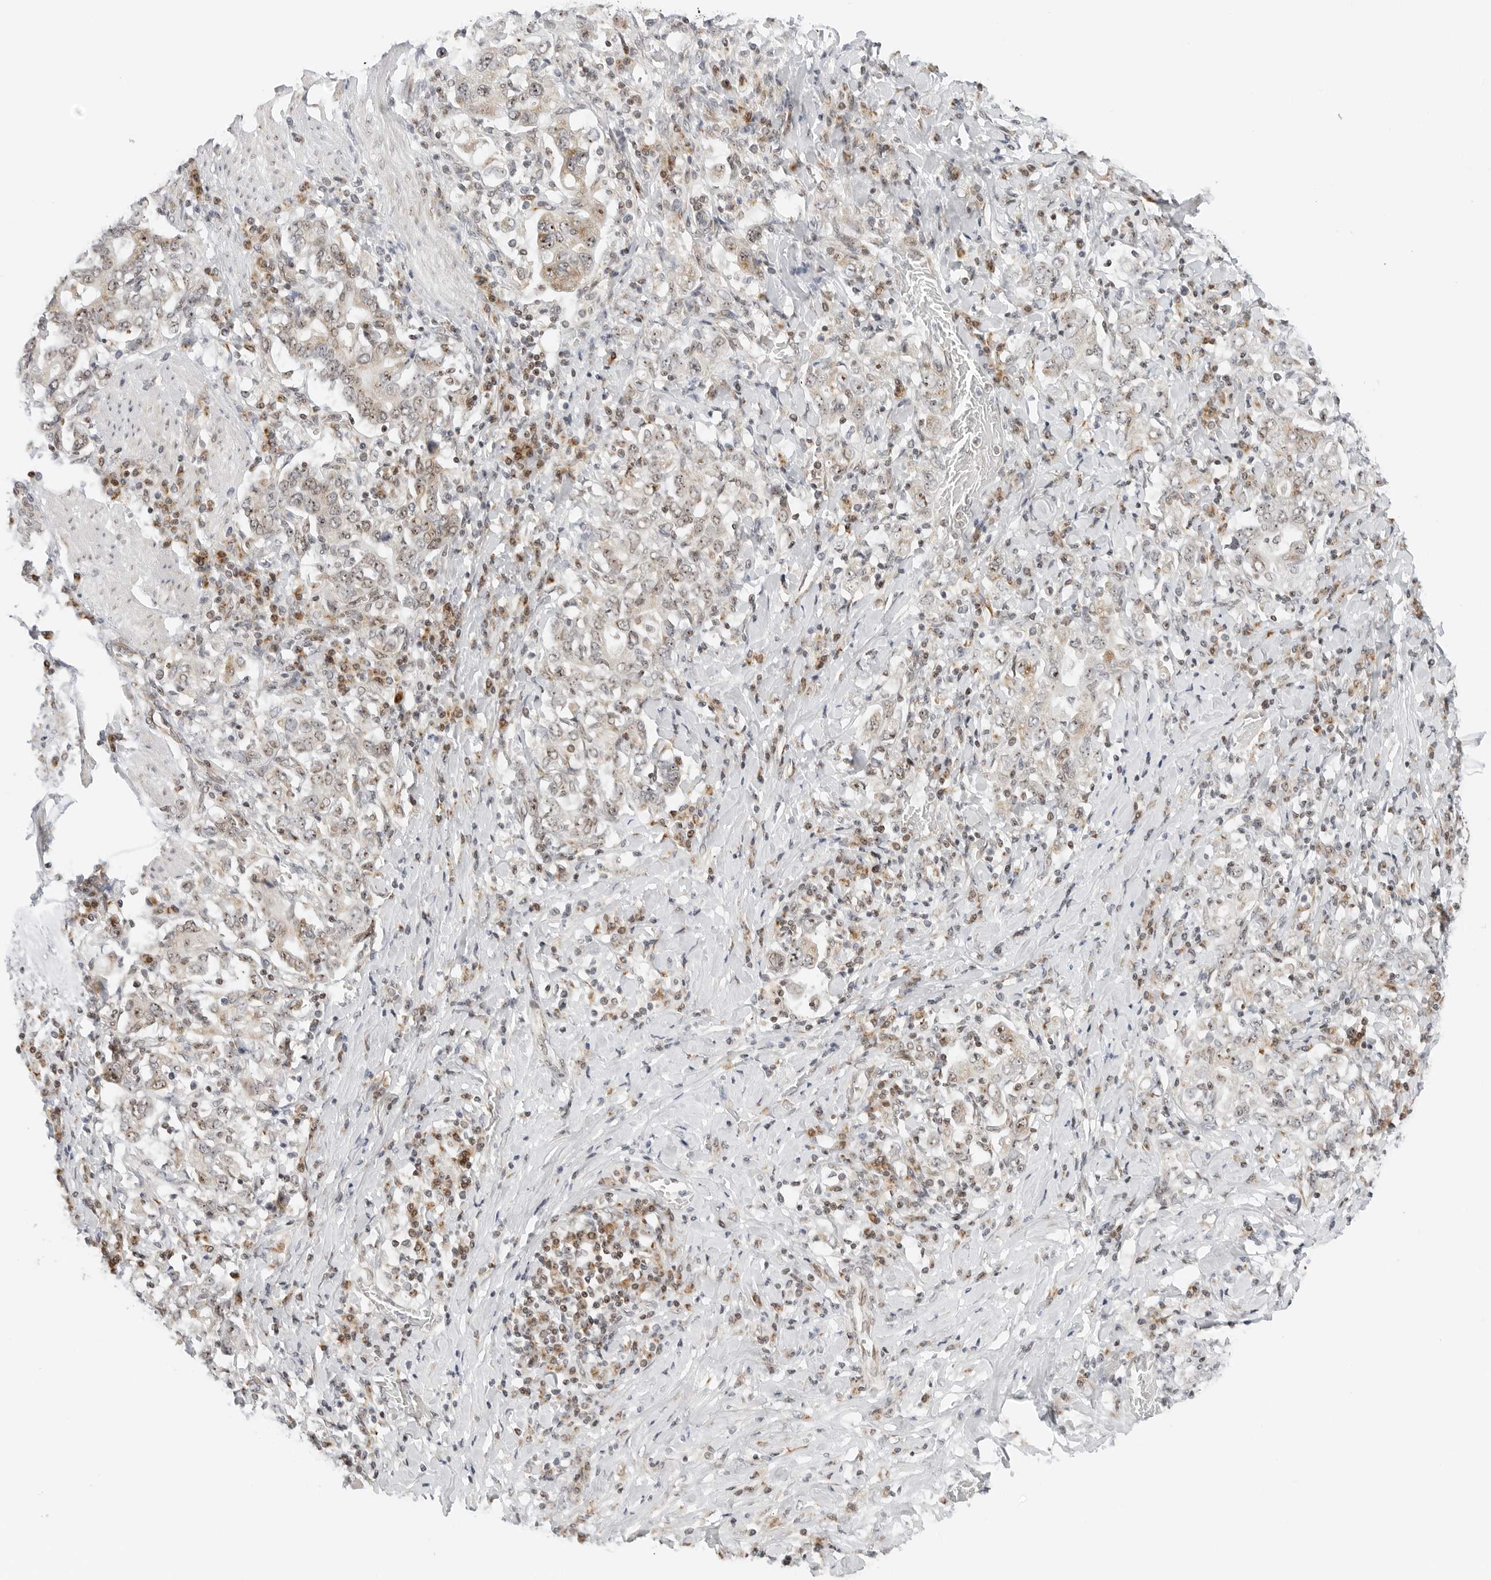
{"staining": {"intensity": "weak", "quantity": "25%-75%", "location": "nuclear"}, "tissue": "stomach cancer", "cell_type": "Tumor cells", "image_type": "cancer", "snomed": [{"axis": "morphology", "description": "Adenocarcinoma, NOS"}, {"axis": "topography", "description": "Stomach, upper"}], "caption": "Immunohistochemistry image of neoplastic tissue: human adenocarcinoma (stomach) stained using immunohistochemistry displays low levels of weak protein expression localized specifically in the nuclear of tumor cells, appearing as a nuclear brown color.", "gene": "RIMKLA", "patient": {"sex": "male", "age": 62}}